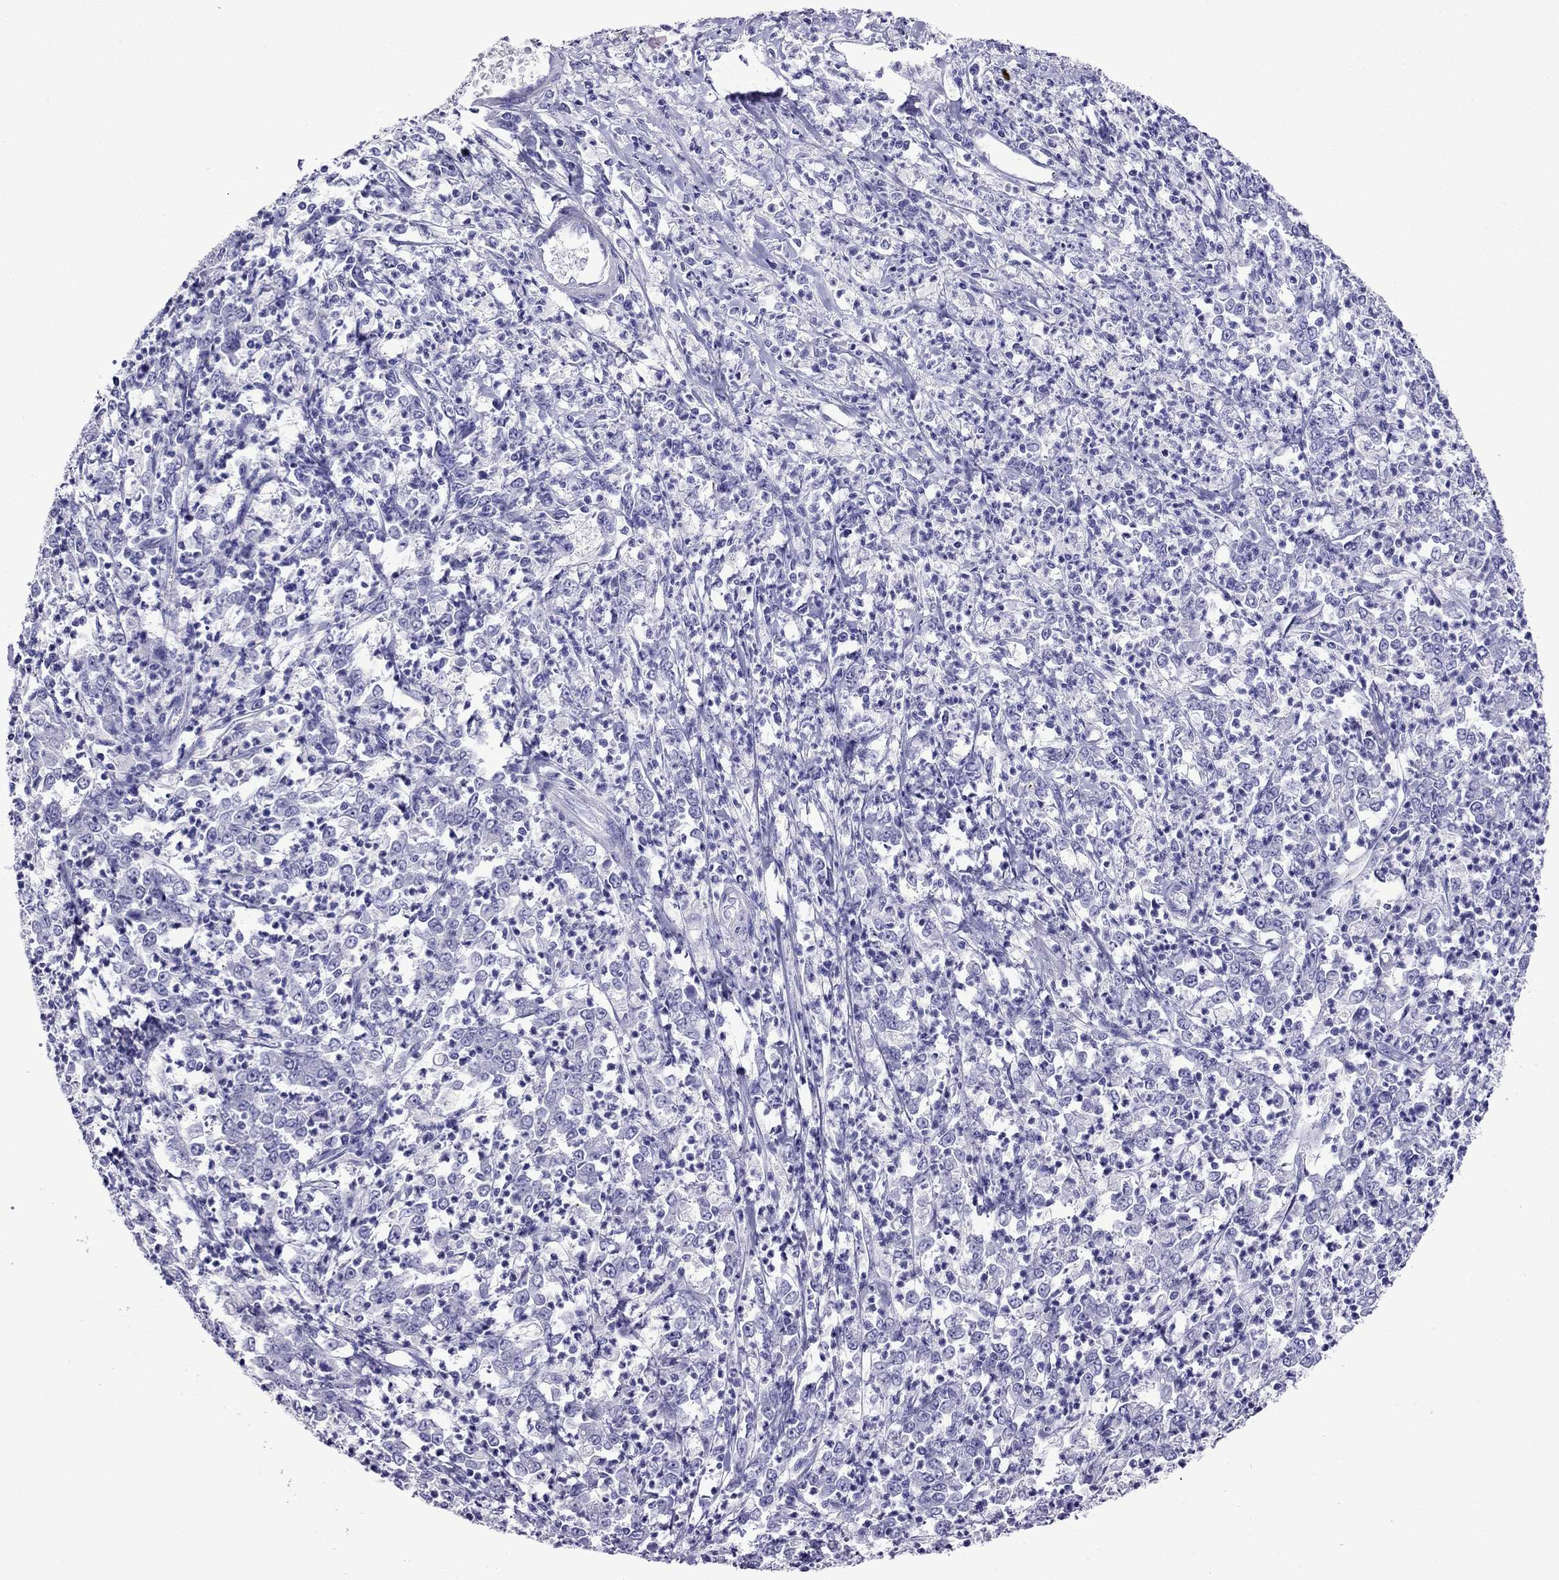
{"staining": {"intensity": "negative", "quantity": "none", "location": "none"}, "tissue": "stomach cancer", "cell_type": "Tumor cells", "image_type": "cancer", "snomed": [{"axis": "morphology", "description": "Adenocarcinoma, NOS"}, {"axis": "topography", "description": "Stomach, lower"}], "caption": "A histopathology image of human stomach adenocarcinoma is negative for staining in tumor cells. (Stains: DAB (3,3'-diaminobenzidine) immunohistochemistry with hematoxylin counter stain, Microscopy: brightfield microscopy at high magnification).", "gene": "CRYBA1", "patient": {"sex": "female", "age": 71}}